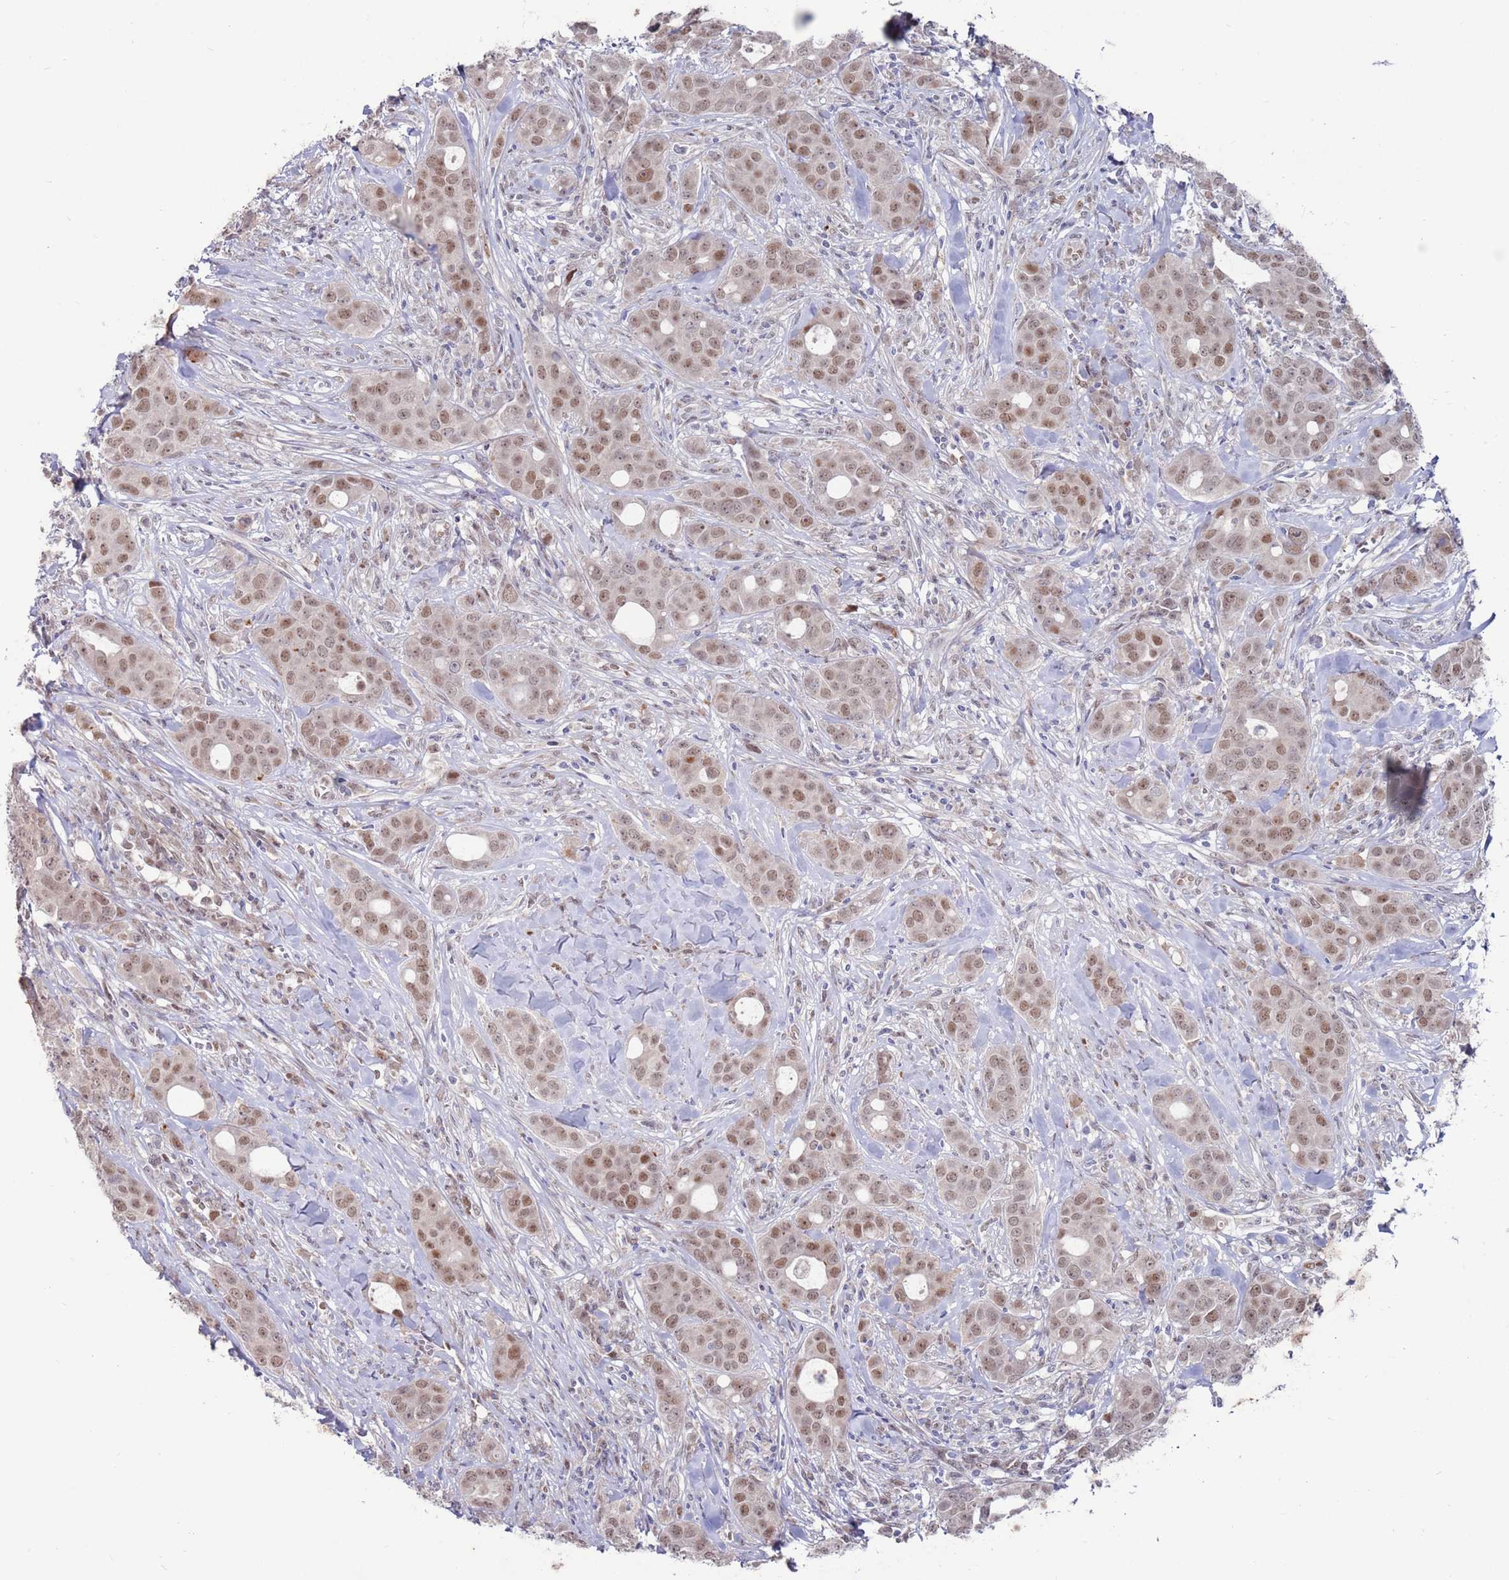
{"staining": {"intensity": "moderate", "quantity": "25%-75%", "location": "nuclear"}, "tissue": "breast cancer", "cell_type": "Tumor cells", "image_type": "cancer", "snomed": [{"axis": "morphology", "description": "Duct carcinoma"}, {"axis": "topography", "description": "Breast"}], "caption": "An image of human breast cancer stained for a protein displays moderate nuclear brown staining in tumor cells.", "gene": "FBXO27", "patient": {"sex": "female", "age": 43}}